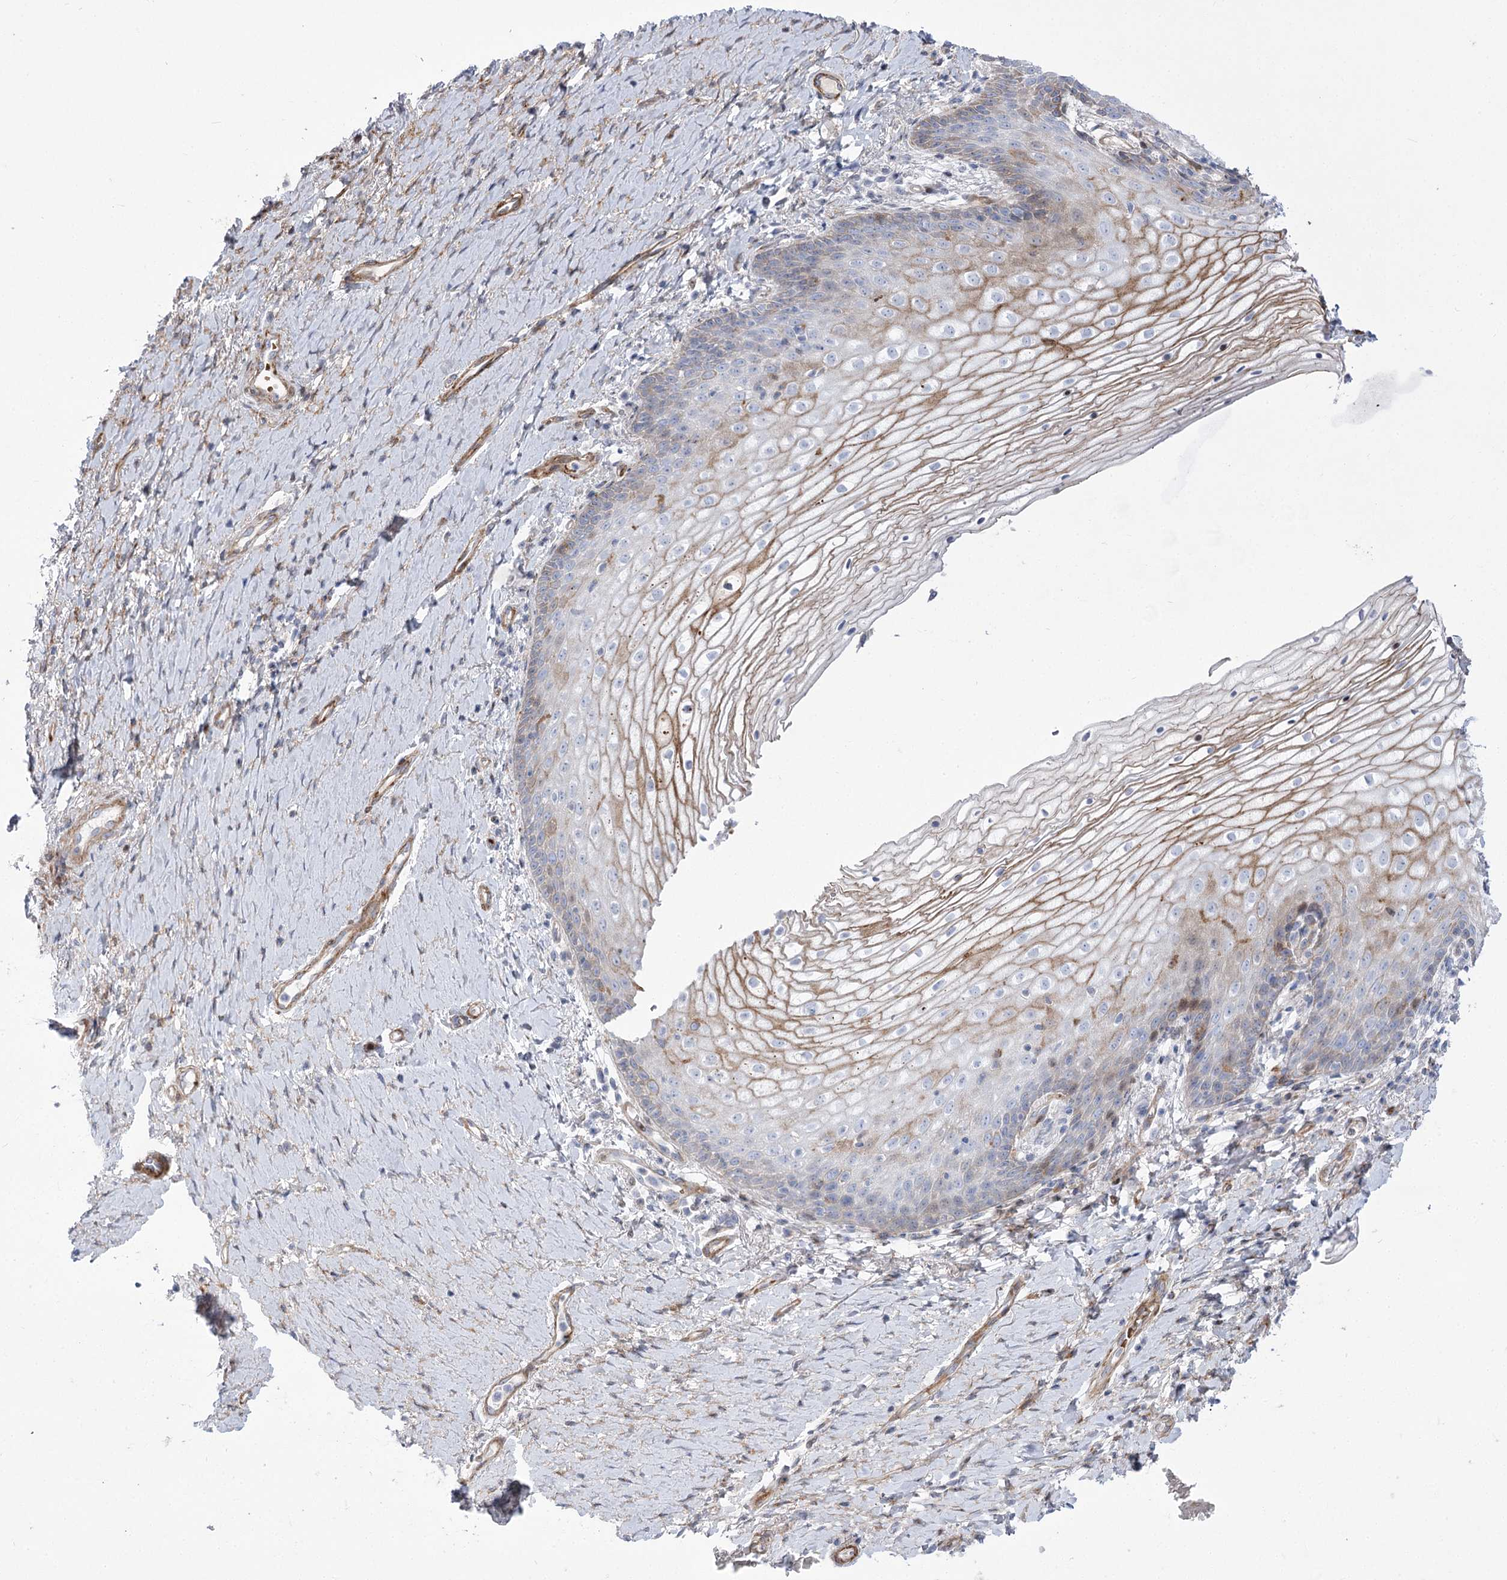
{"staining": {"intensity": "moderate", "quantity": "25%-75%", "location": "cytoplasmic/membranous"}, "tissue": "vagina", "cell_type": "Squamous epithelial cells", "image_type": "normal", "snomed": [{"axis": "morphology", "description": "Normal tissue, NOS"}, {"axis": "topography", "description": "Vagina"}], "caption": "The micrograph shows a brown stain indicating the presence of a protein in the cytoplasmic/membranous of squamous epithelial cells in vagina.", "gene": "ANKRD23", "patient": {"sex": "female", "age": 60}}